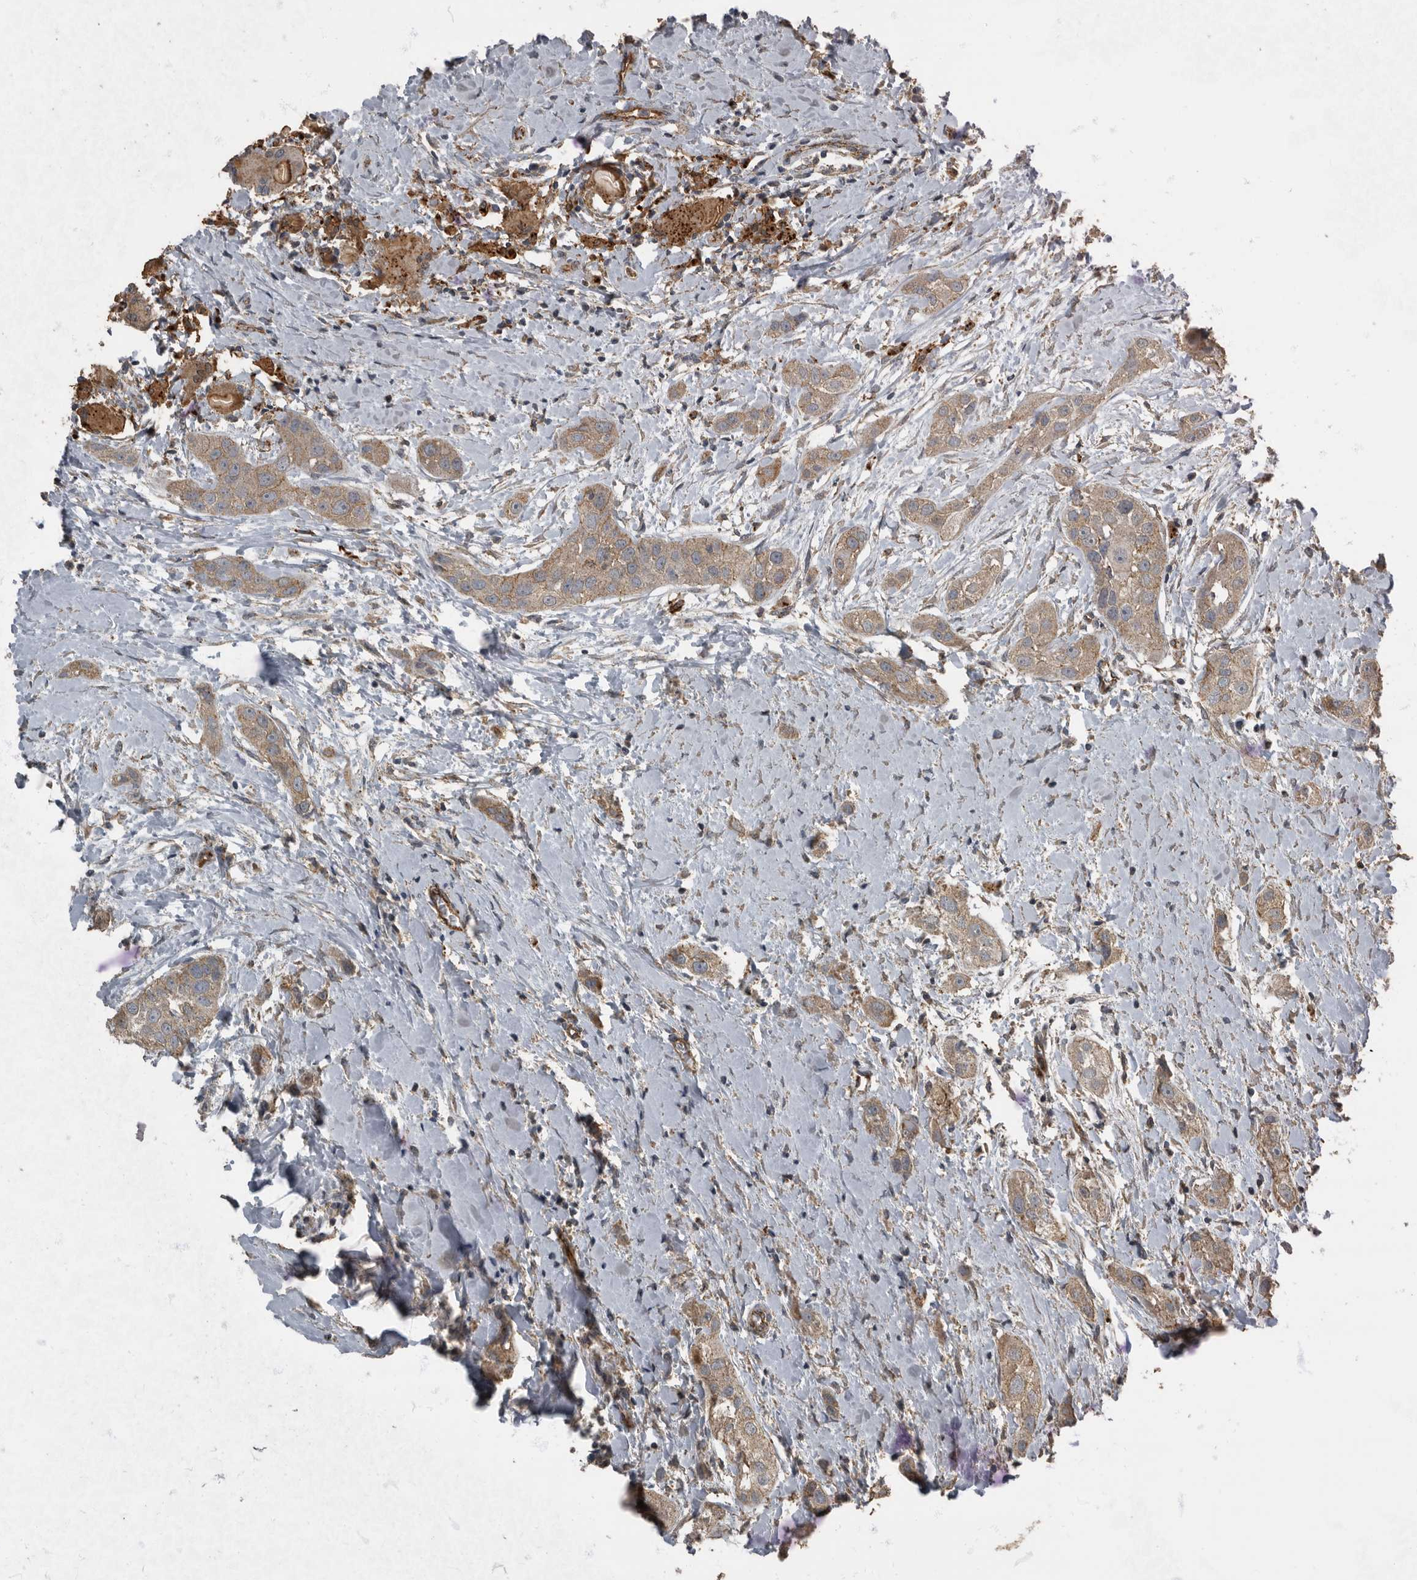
{"staining": {"intensity": "weak", "quantity": ">75%", "location": "cytoplasmic/membranous"}, "tissue": "head and neck cancer", "cell_type": "Tumor cells", "image_type": "cancer", "snomed": [{"axis": "morphology", "description": "Normal tissue, NOS"}, {"axis": "morphology", "description": "Squamous cell carcinoma, NOS"}, {"axis": "topography", "description": "Skeletal muscle"}, {"axis": "topography", "description": "Head-Neck"}], "caption": "Protein expression analysis of squamous cell carcinoma (head and neck) shows weak cytoplasmic/membranous positivity in about >75% of tumor cells.", "gene": "IL15RA", "patient": {"sex": "male", "age": 51}}